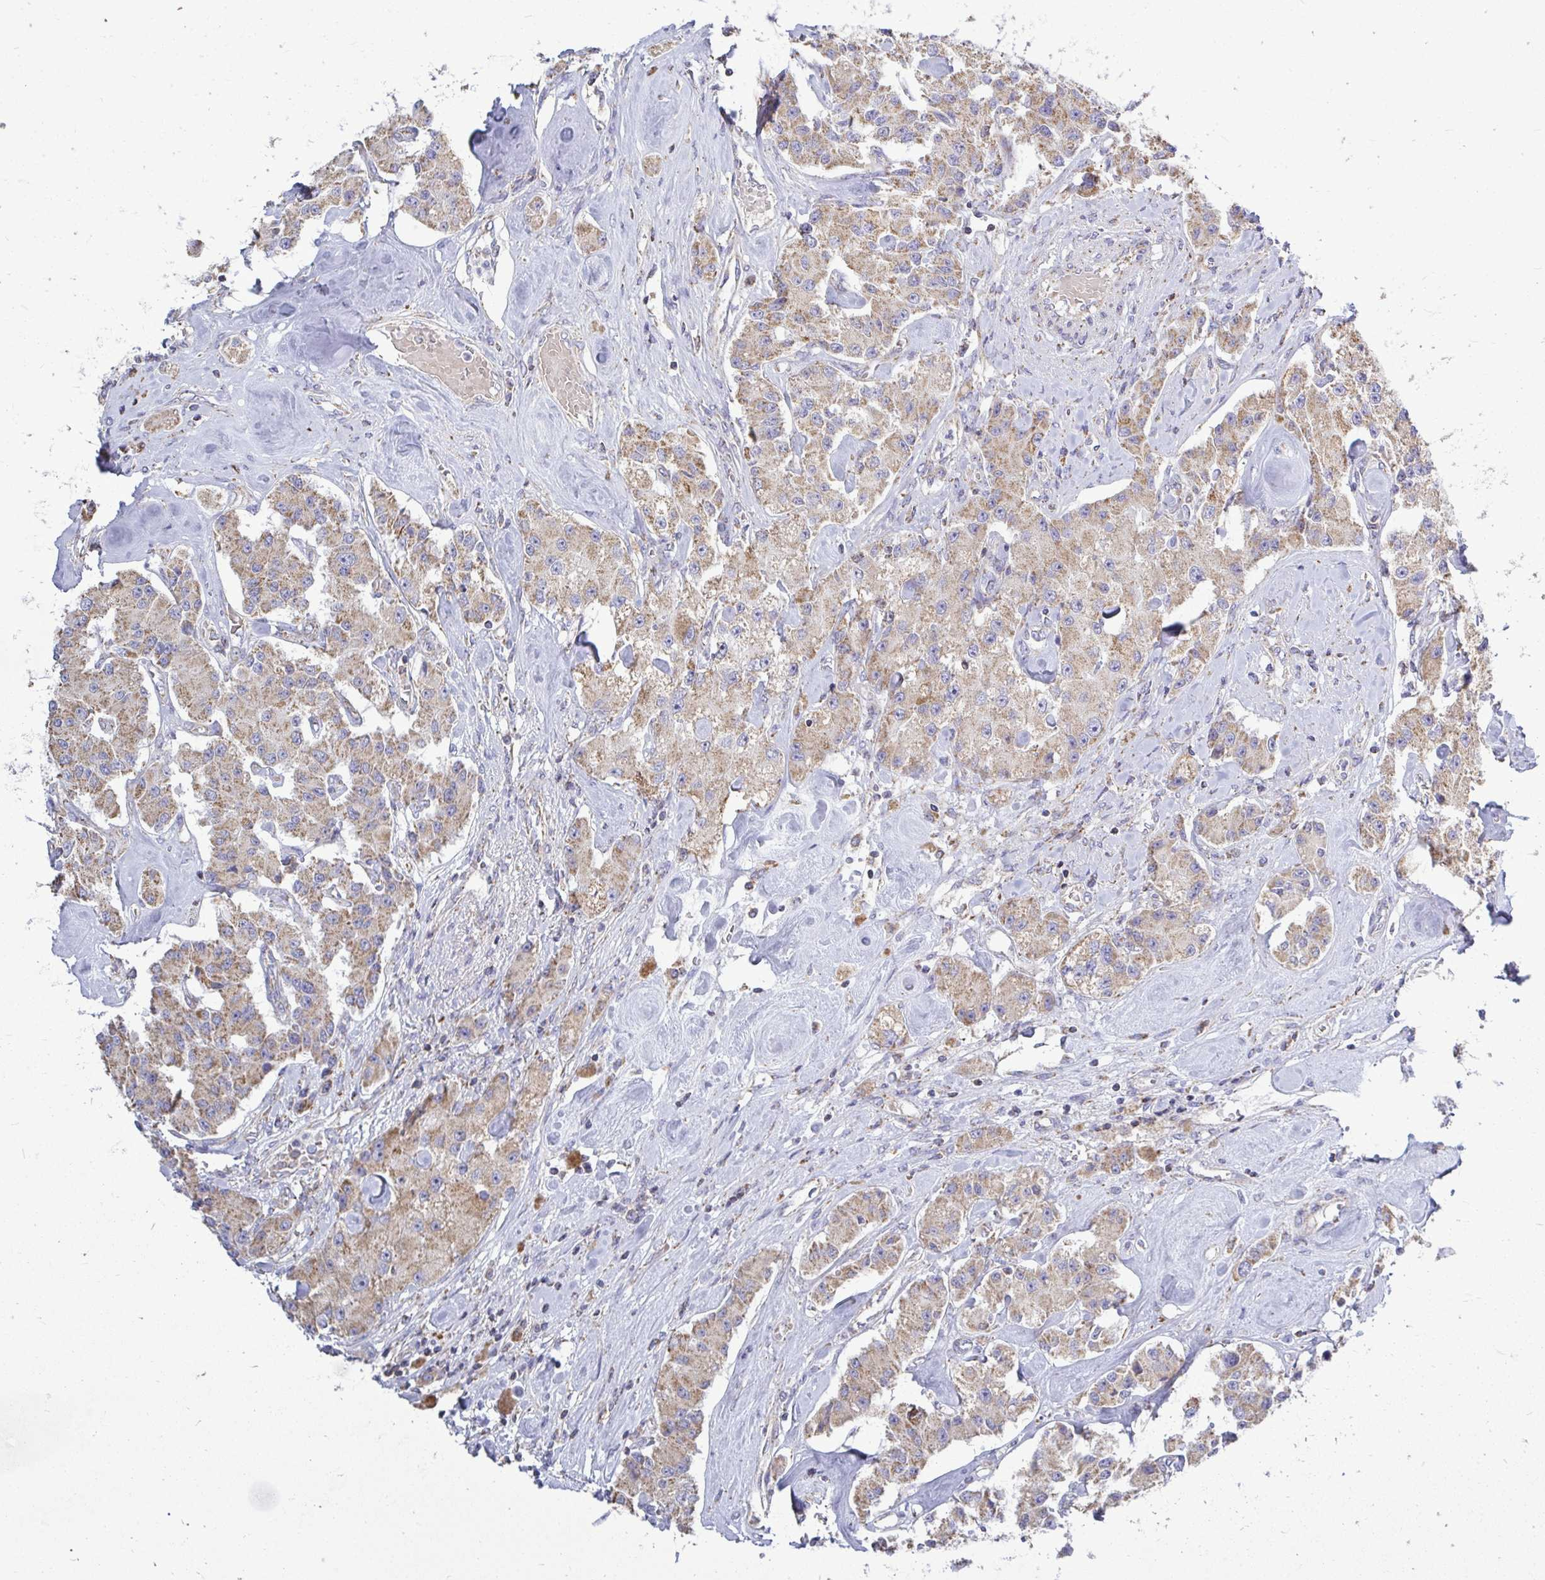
{"staining": {"intensity": "moderate", "quantity": ">75%", "location": "cytoplasmic/membranous"}, "tissue": "carcinoid", "cell_type": "Tumor cells", "image_type": "cancer", "snomed": [{"axis": "morphology", "description": "Carcinoid, malignant, NOS"}, {"axis": "topography", "description": "Pancreas"}], "caption": "The immunohistochemical stain labels moderate cytoplasmic/membranous expression in tumor cells of carcinoid tissue.", "gene": "OR10R2", "patient": {"sex": "male", "age": 41}}